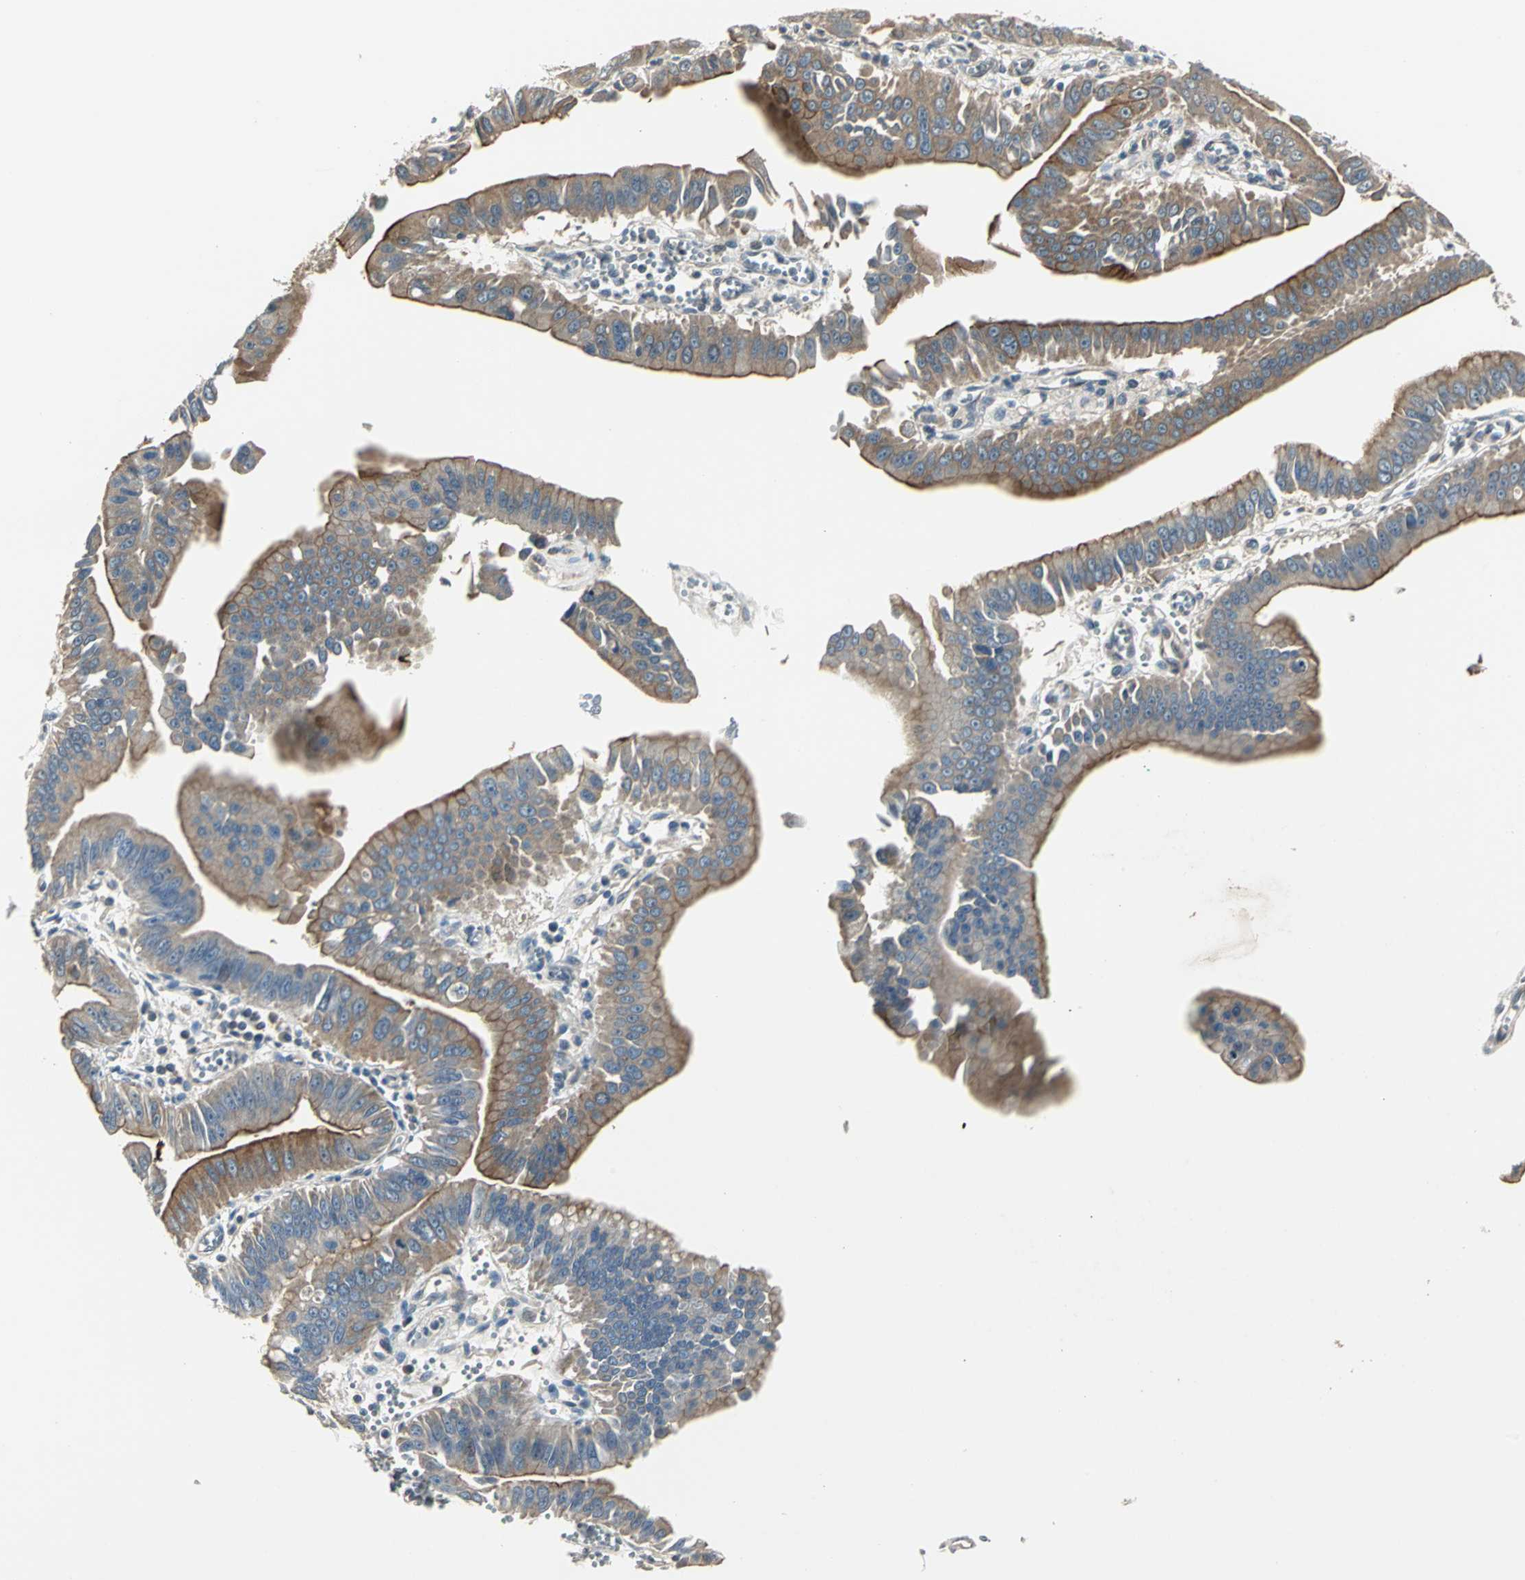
{"staining": {"intensity": "moderate", "quantity": ">75%", "location": "cytoplasmic/membranous"}, "tissue": "pancreatic cancer", "cell_type": "Tumor cells", "image_type": "cancer", "snomed": [{"axis": "morphology", "description": "Normal tissue, NOS"}, {"axis": "topography", "description": "Lymph node"}], "caption": "A histopathology image showing moderate cytoplasmic/membranous expression in approximately >75% of tumor cells in pancreatic cancer, as visualized by brown immunohistochemical staining.", "gene": "PFDN1", "patient": {"sex": "male", "age": 50}}